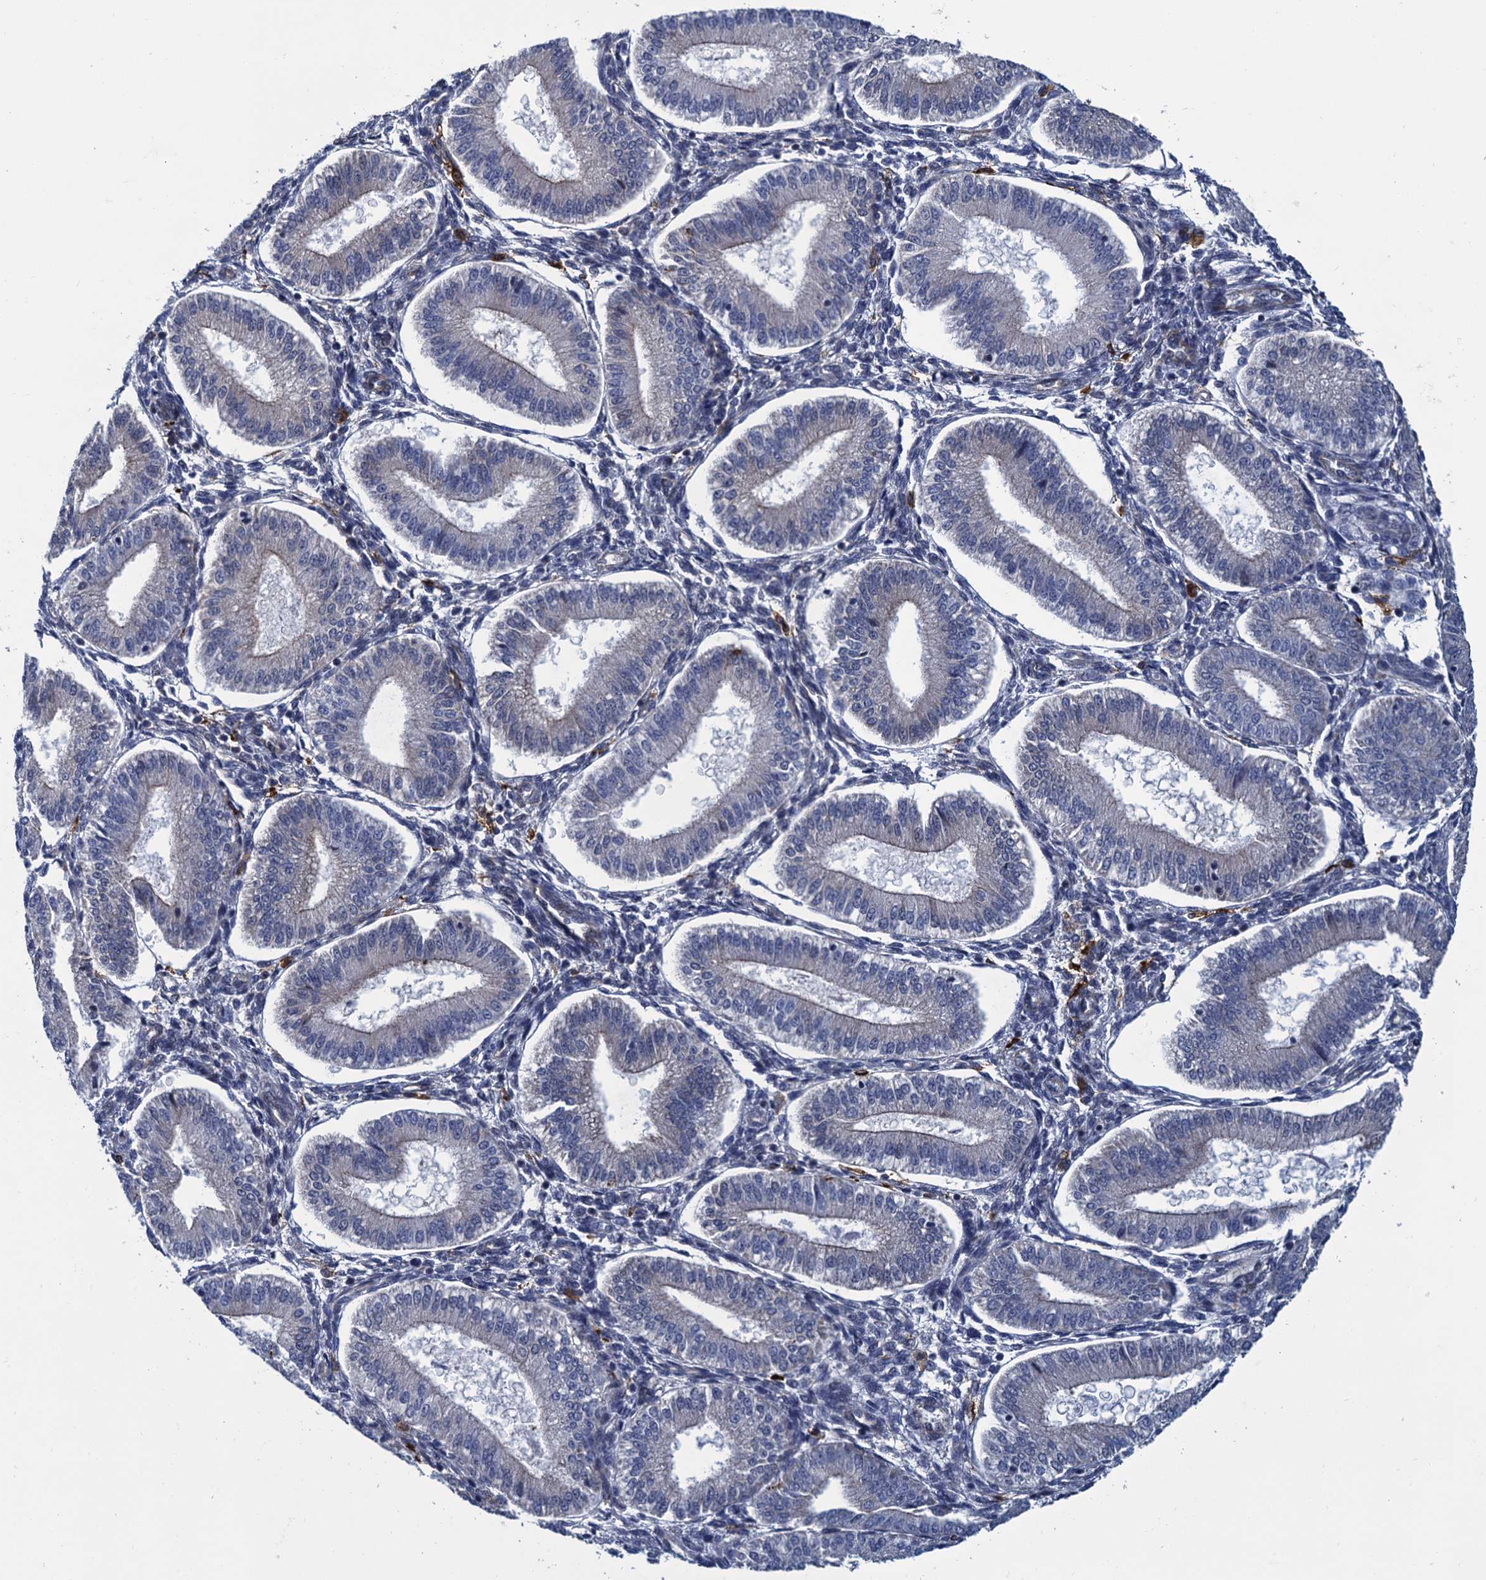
{"staining": {"intensity": "negative", "quantity": "none", "location": "none"}, "tissue": "endometrium", "cell_type": "Cells in endometrial stroma", "image_type": "normal", "snomed": [{"axis": "morphology", "description": "Normal tissue, NOS"}, {"axis": "topography", "description": "Endometrium"}], "caption": "Immunohistochemistry (IHC) image of benign human endometrium stained for a protein (brown), which shows no expression in cells in endometrial stroma.", "gene": "DNHD1", "patient": {"sex": "female", "age": 39}}